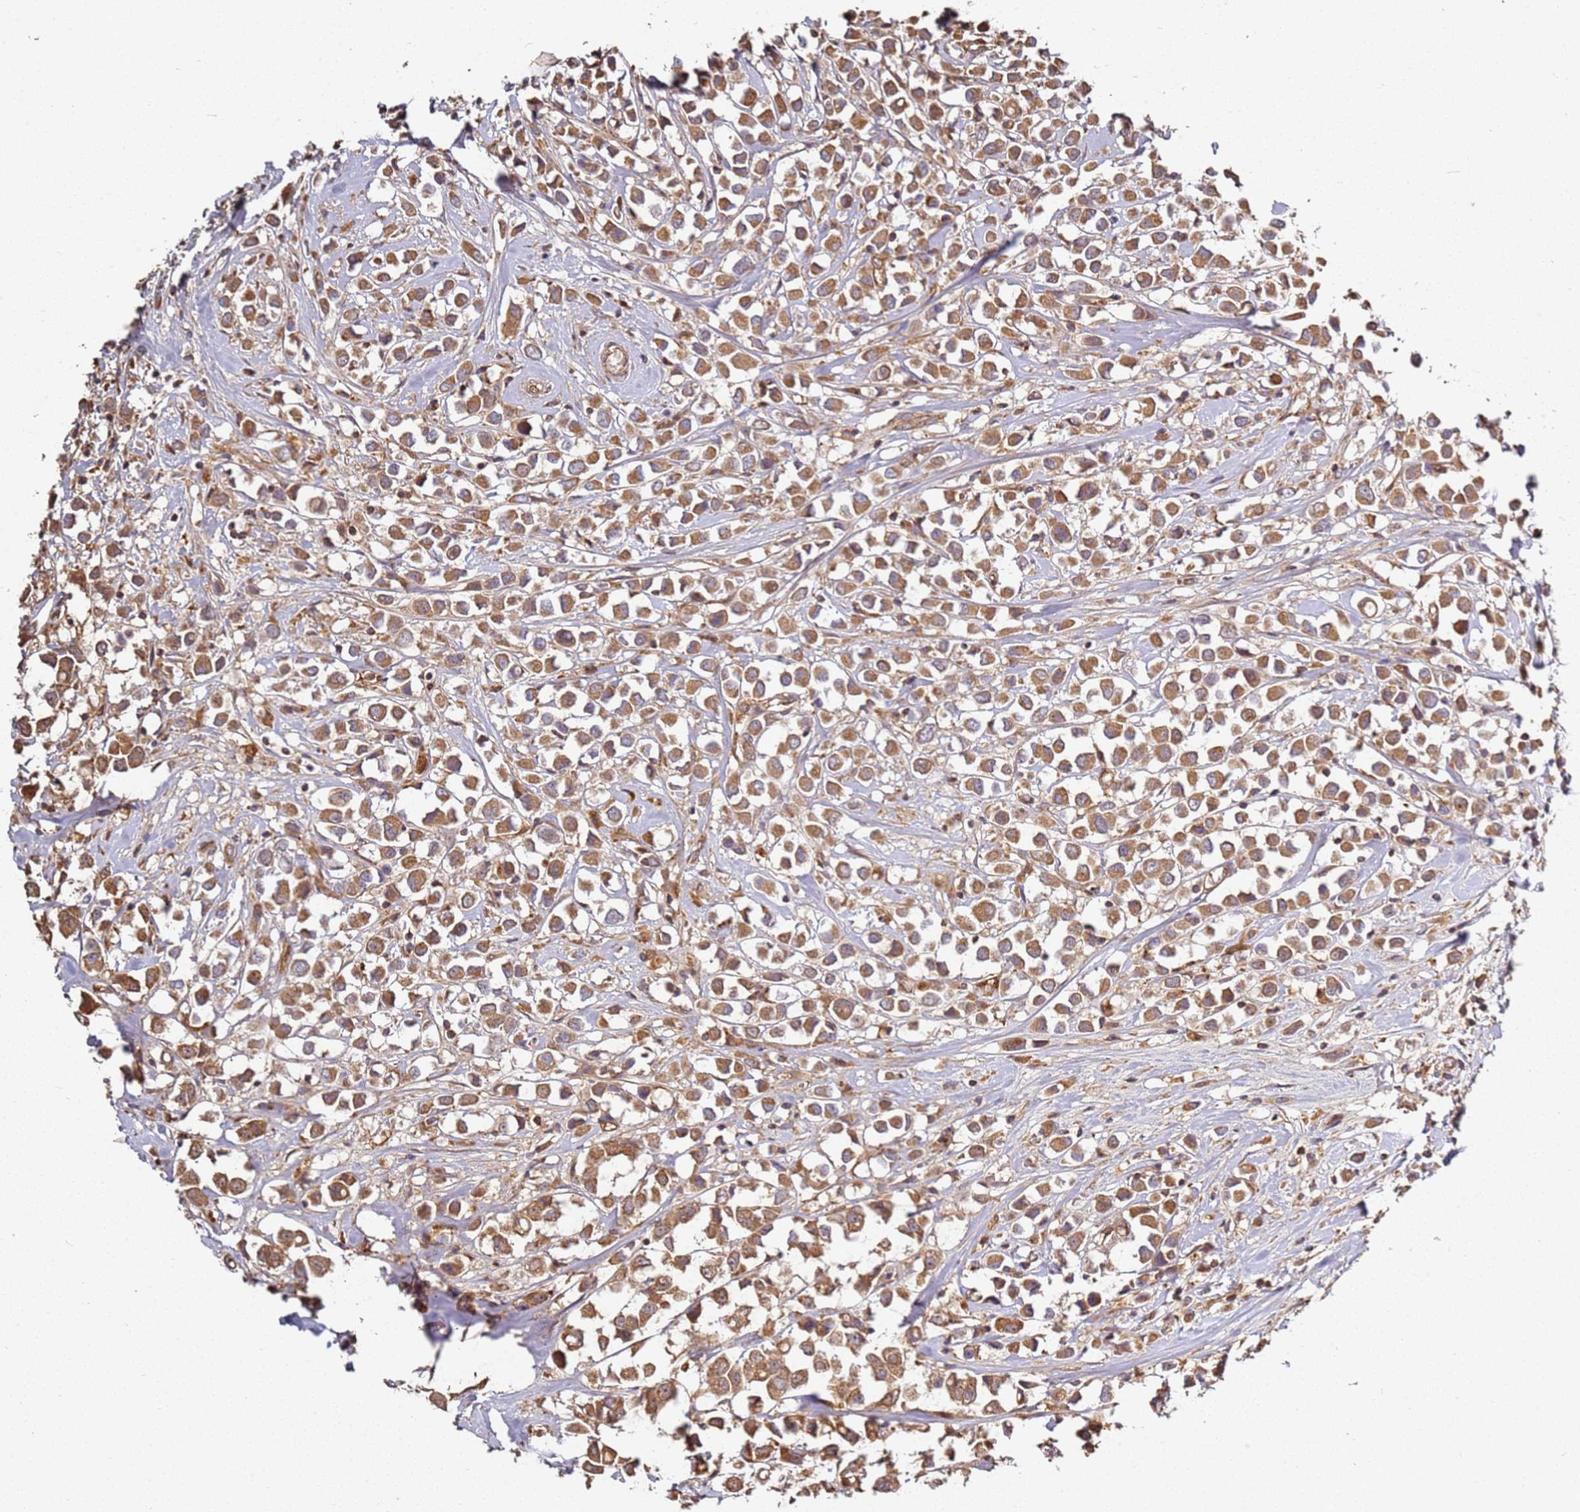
{"staining": {"intensity": "moderate", "quantity": ">75%", "location": "cytoplasmic/membranous"}, "tissue": "breast cancer", "cell_type": "Tumor cells", "image_type": "cancer", "snomed": [{"axis": "morphology", "description": "Duct carcinoma"}, {"axis": "topography", "description": "Breast"}], "caption": "Breast invasive ductal carcinoma stained for a protein demonstrates moderate cytoplasmic/membranous positivity in tumor cells. (Stains: DAB (3,3'-diaminobenzidine) in brown, nuclei in blue, Microscopy: brightfield microscopy at high magnification).", "gene": "SCGB2B2", "patient": {"sex": "female", "age": 61}}